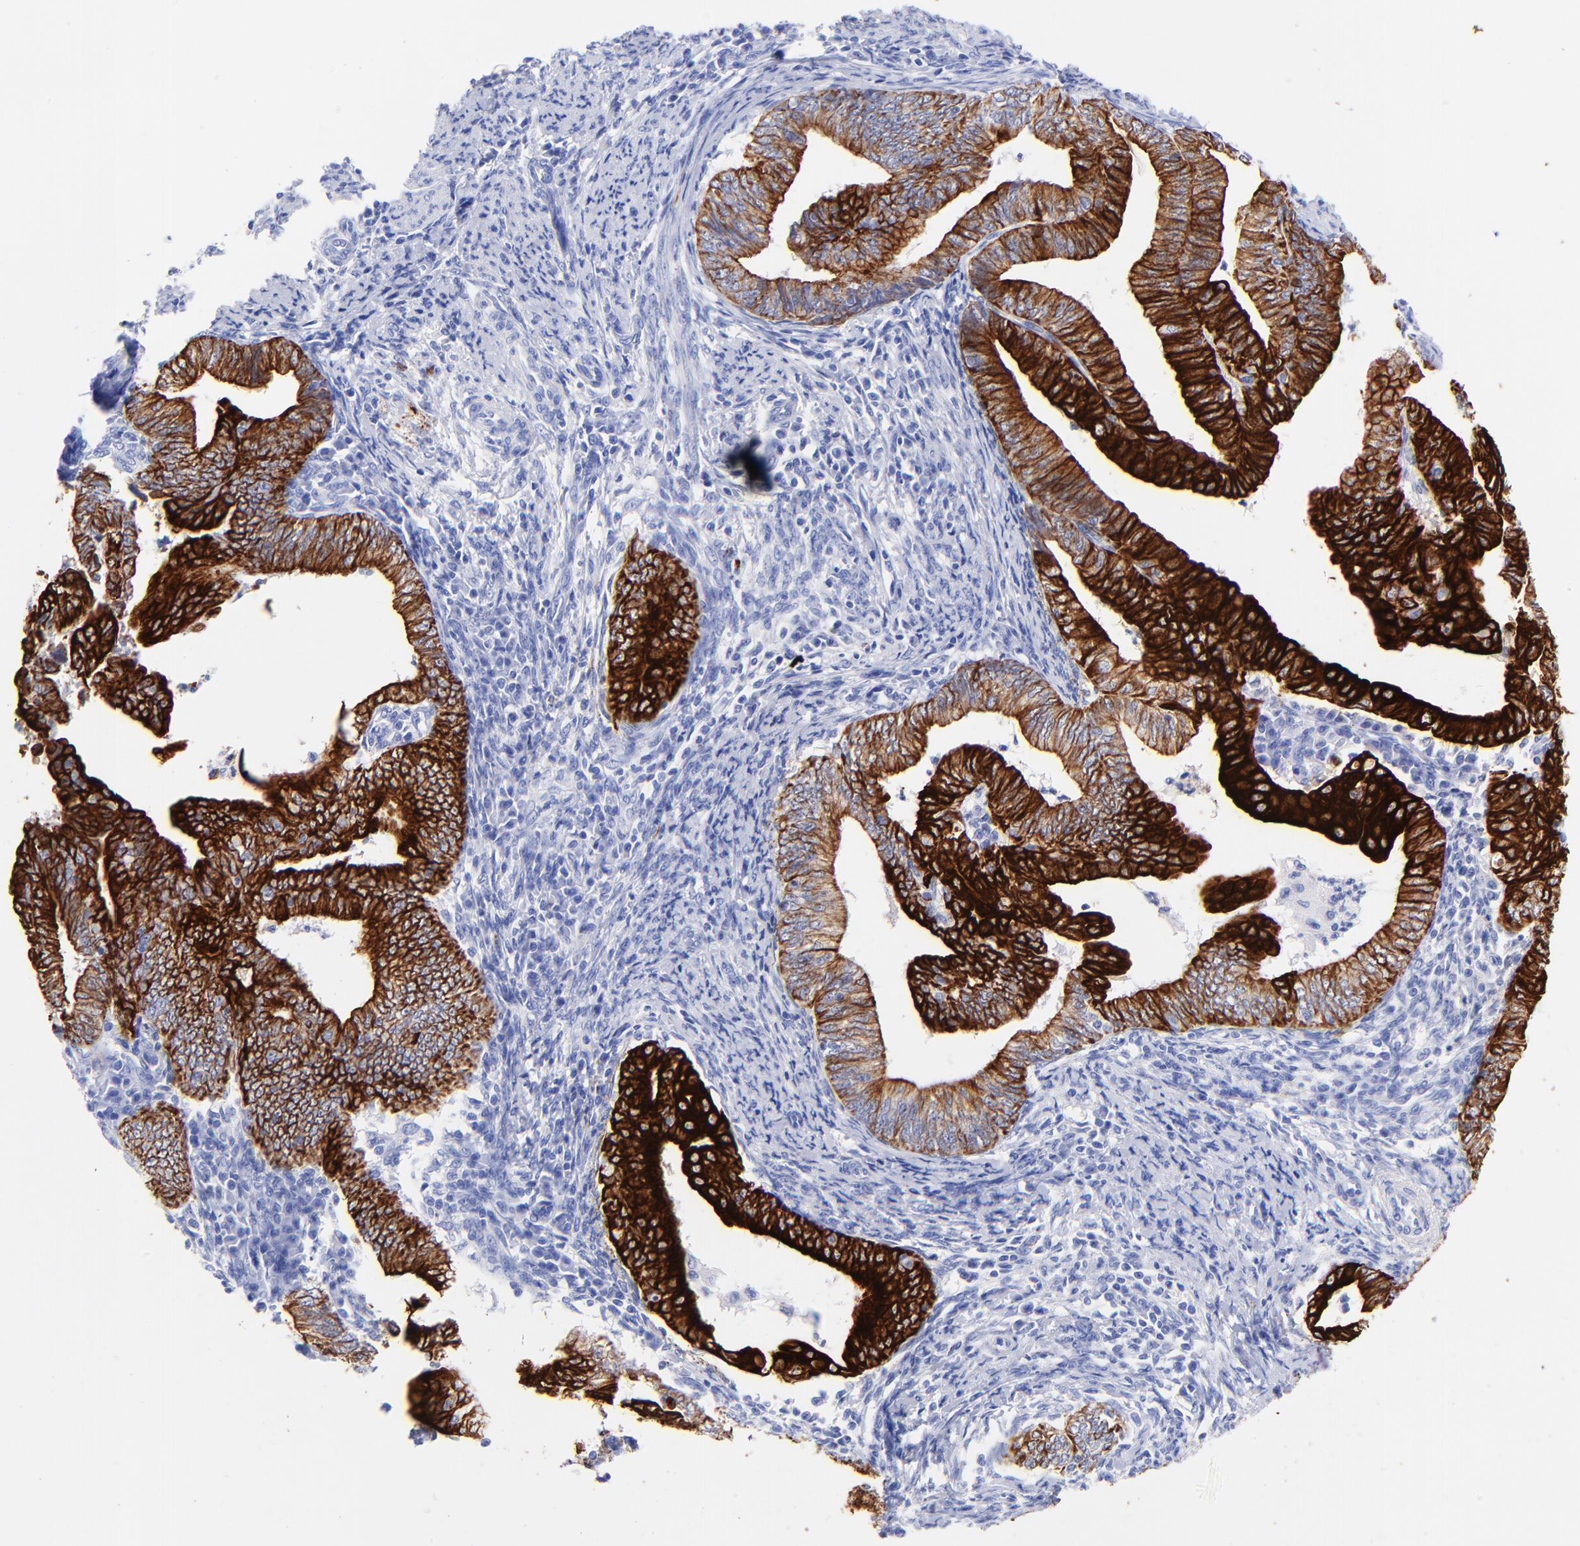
{"staining": {"intensity": "strong", "quantity": ">75%", "location": "cytoplasmic/membranous"}, "tissue": "endometrial cancer", "cell_type": "Tumor cells", "image_type": "cancer", "snomed": [{"axis": "morphology", "description": "Adenocarcinoma, NOS"}, {"axis": "topography", "description": "Endometrium"}], "caption": "Endometrial cancer (adenocarcinoma) tissue demonstrates strong cytoplasmic/membranous expression in approximately >75% of tumor cells, visualized by immunohistochemistry.", "gene": "KRT19", "patient": {"sex": "female", "age": 66}}